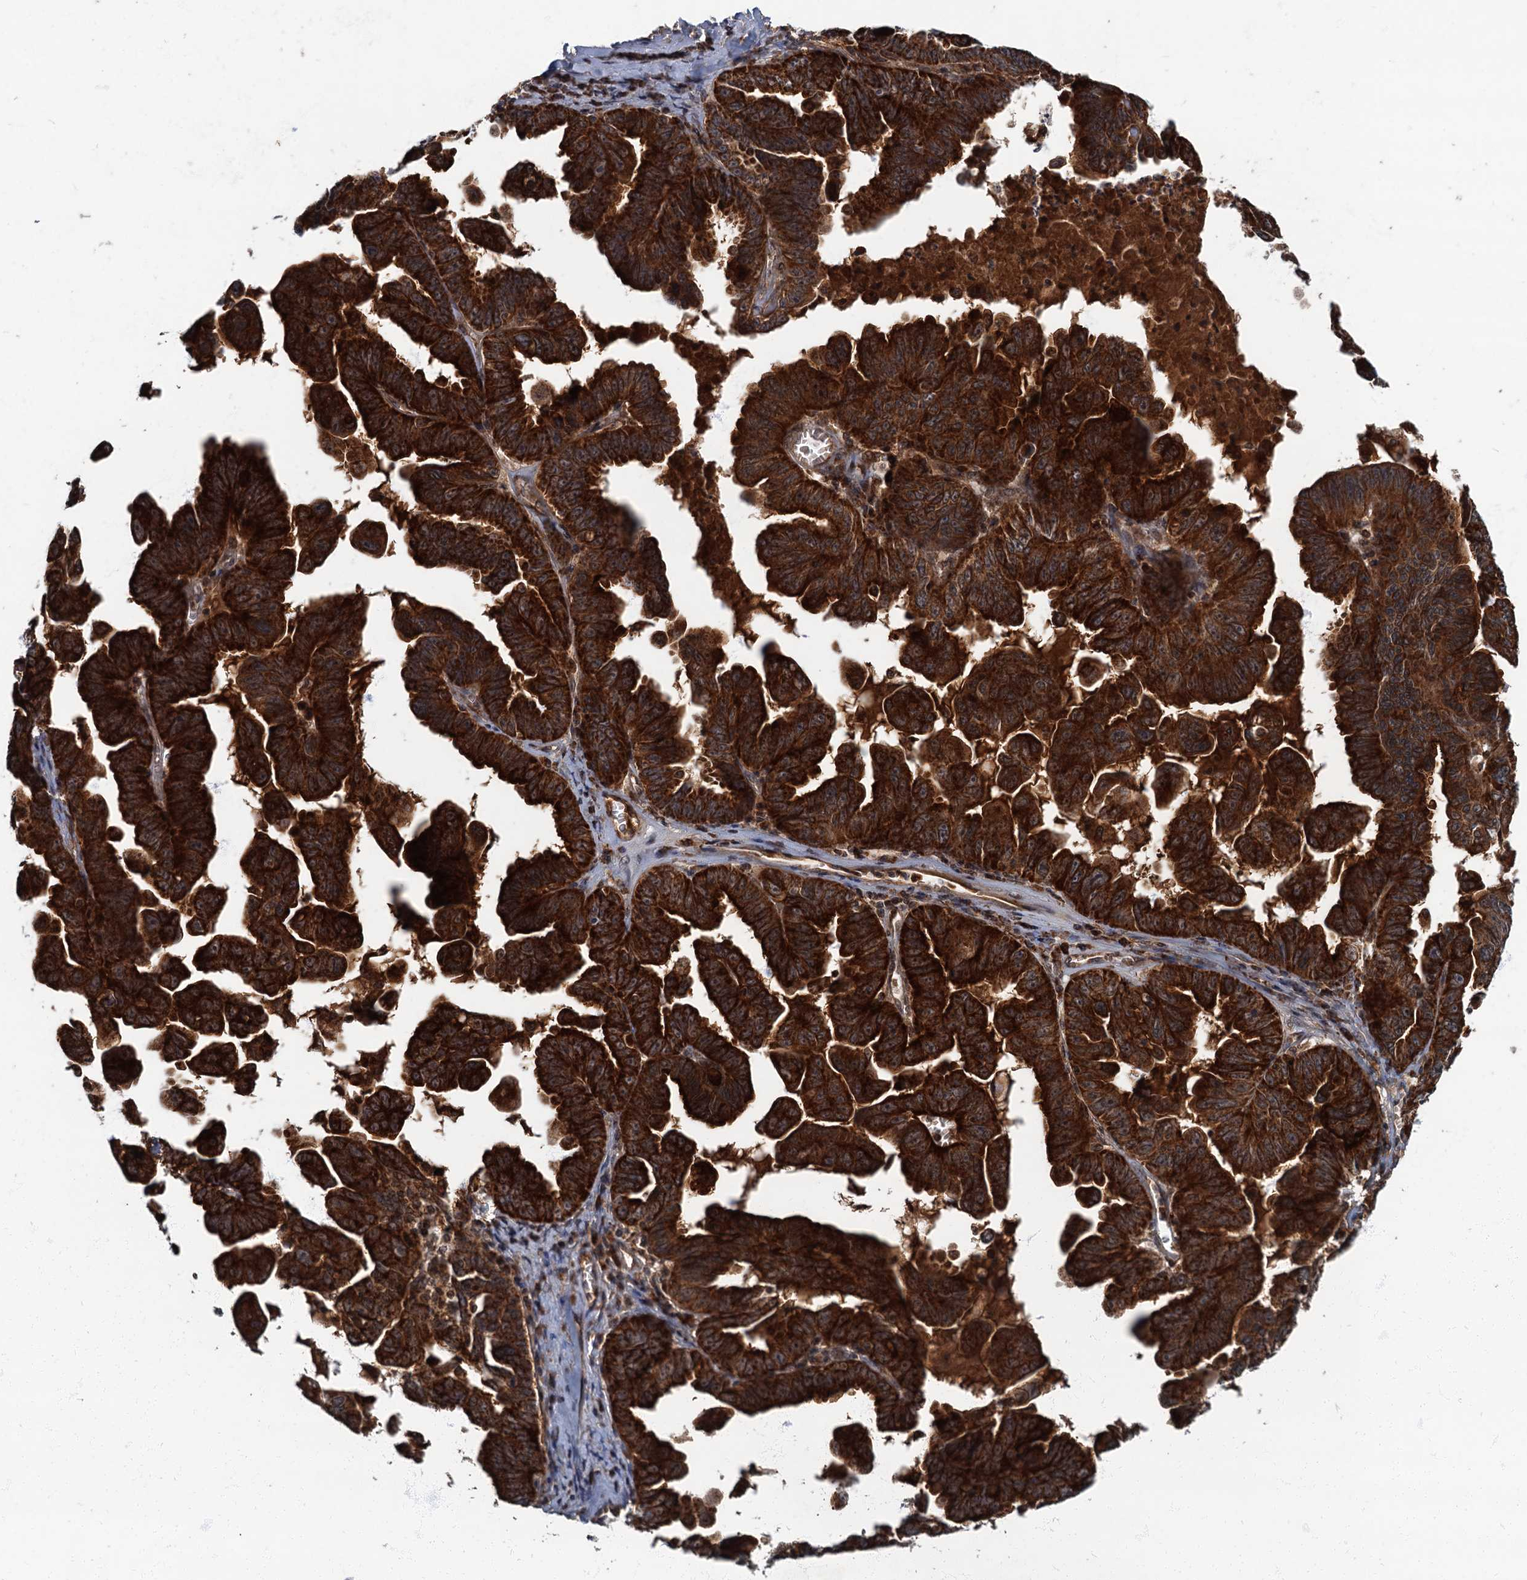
{"staining": {"intensity": "strong", "quantity": ">75%", "location": "cytoplasmic/membranous"}, "tissue": "ovarian cancer", "cell_type": "Tumor cells", "image_type": "cancer", "snomed": [{"axis": "morphology", "description": "Carcinoma, endometroid"}, {"axis": "topography", "description": "Ovary"}], "caption": "This photomicrograph reveals immunohistochemistry (IHC) staining of ovarian endometroid carcinoma, with high strong cytoplasmic/membranous staining in approximately >75% of tumor cells.", "gene": "SLC11A2", "patient": {"sex": "female", "age": 62}}